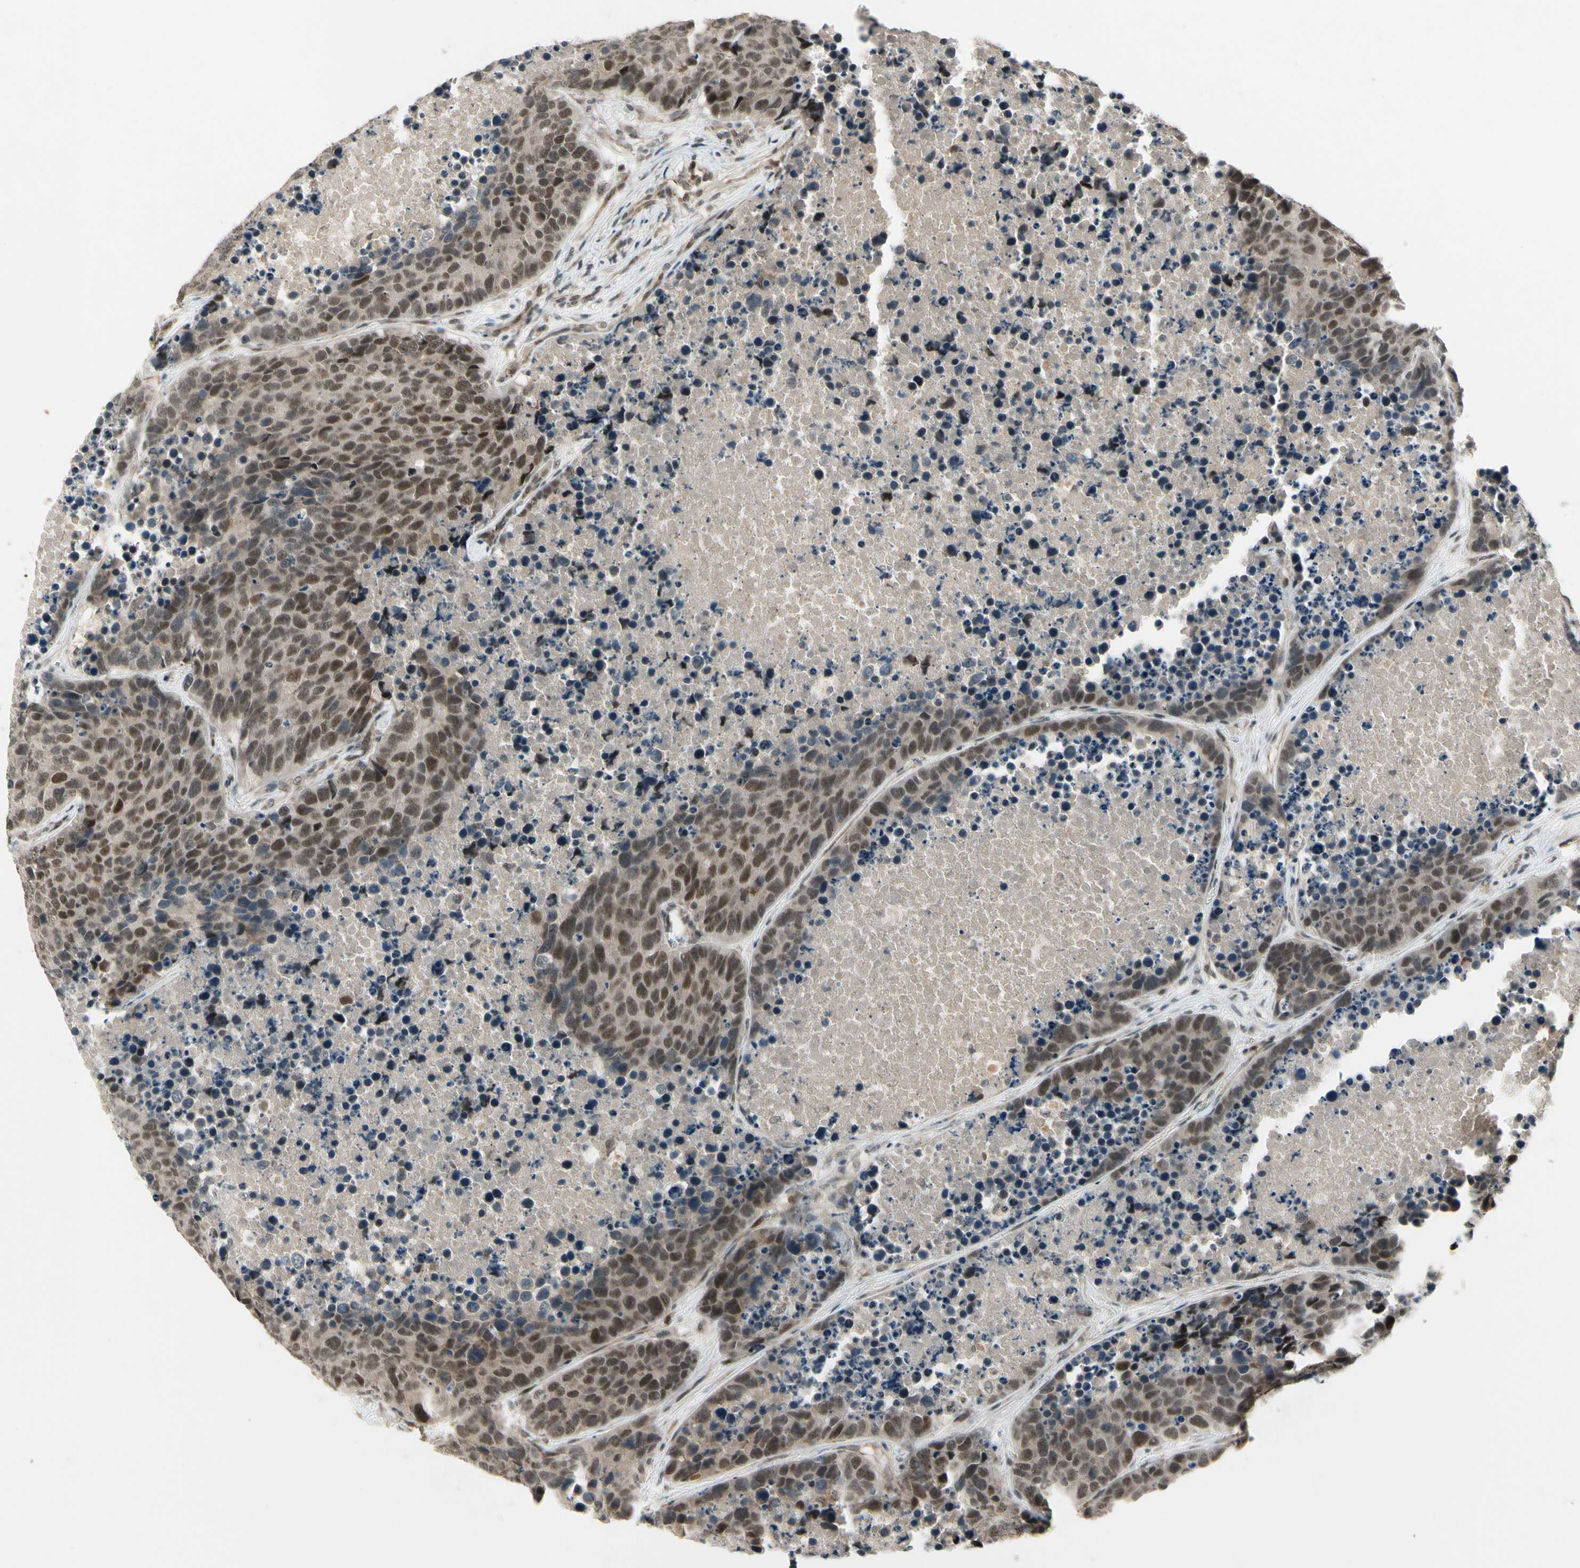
{"staining": {"intensity": "moderate", "quantity": ">75%", "location": "nuclear"}, "tissue": "carcinoid", "cell_type": "Tumor cells", "image_type": "cancer", "snomed": [{"axis": "morphology", "description": "Carcinoid, malignant, NOS"}, {"axis": "topography", "description": "Lung"}], "caption": "DAB (3,3'-diaminobenzidine) immunohistochemical staining of carcinoid demonstrates moderate nuclear protein expression in approximately >75% of tumor cells. Nuclei are stained in blue.", "gene": "CDK11A", "patient": {"sex": "male", "age": 60}}